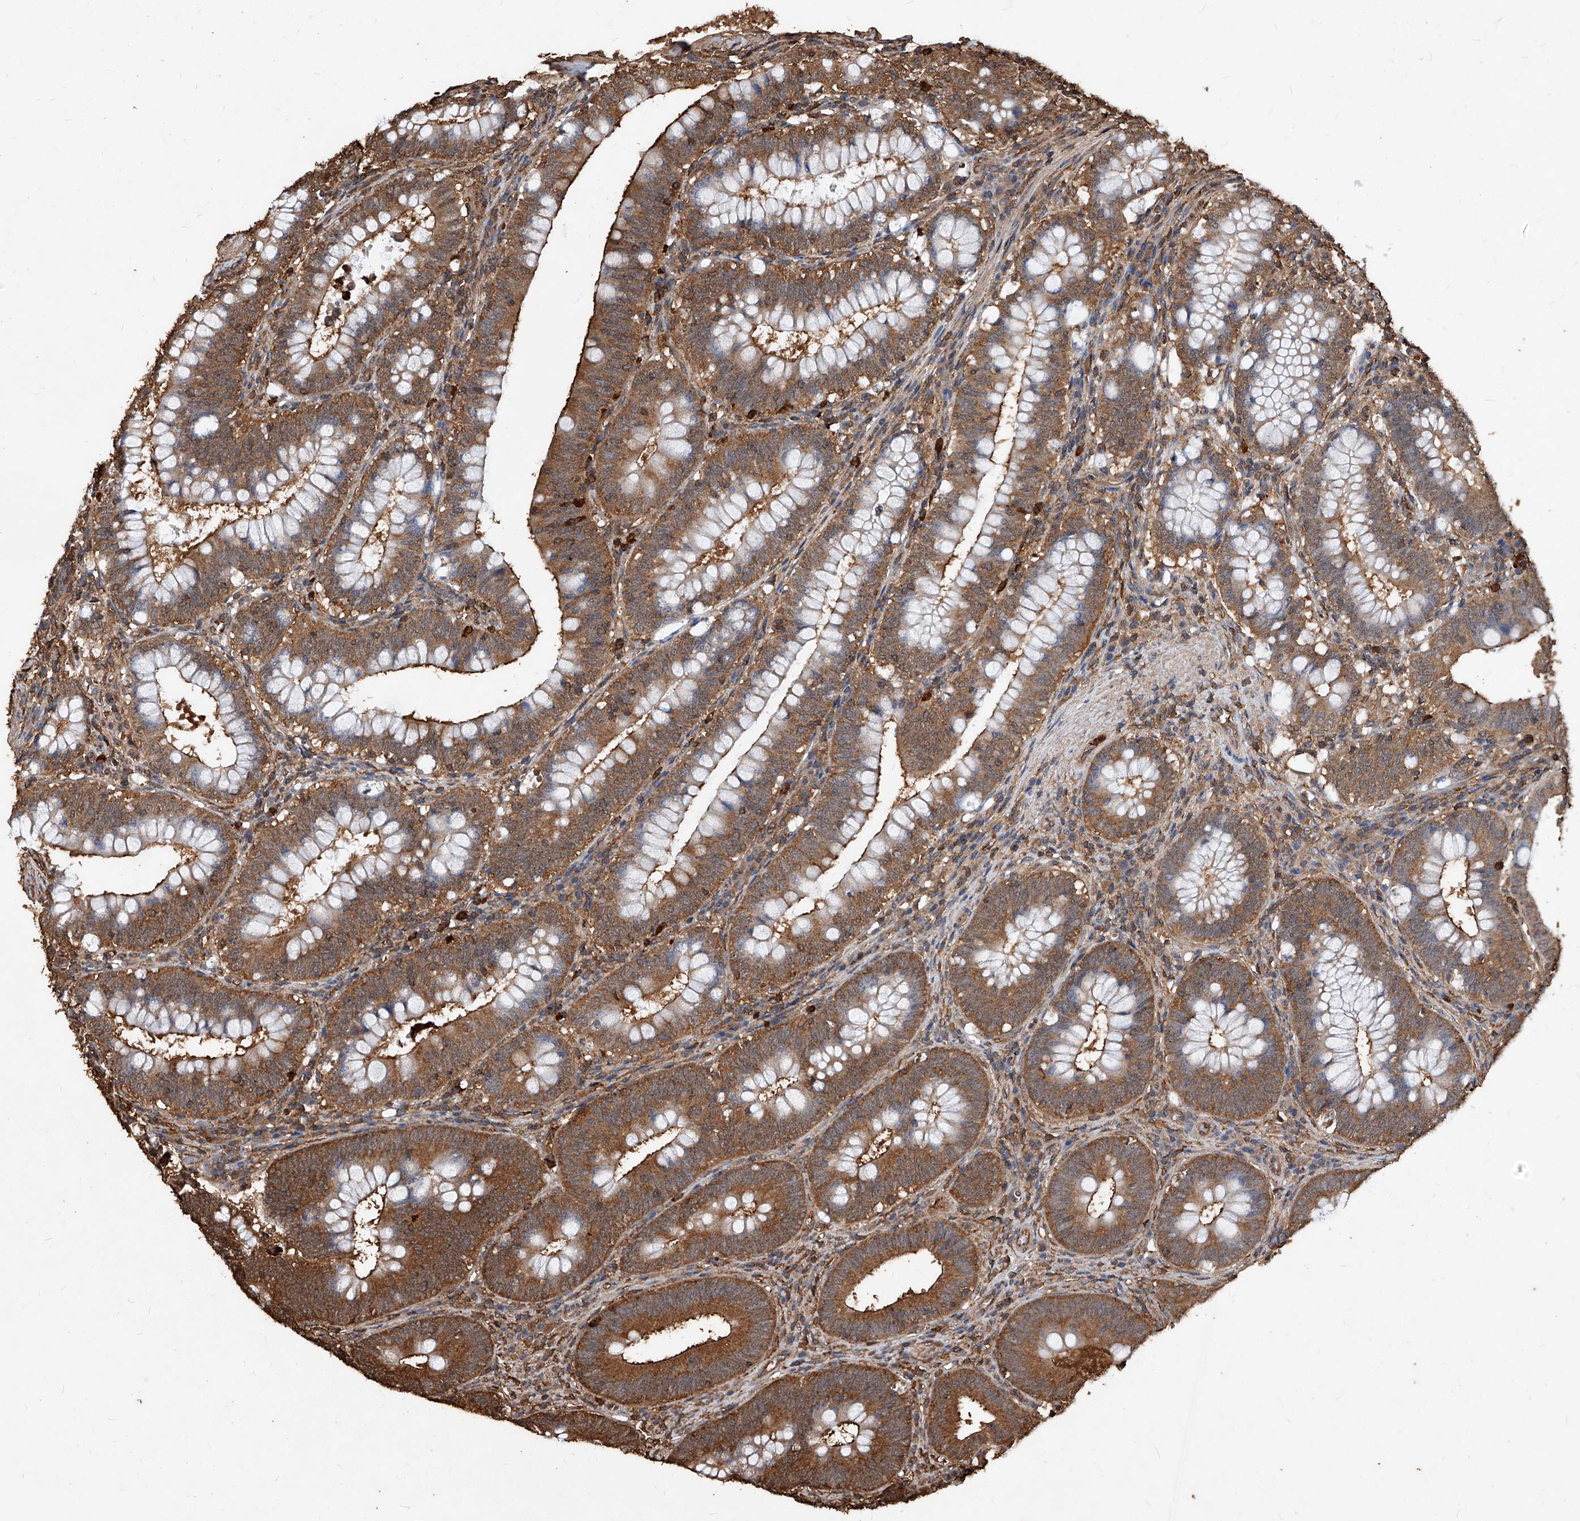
{"staining": {"intensity": "moderate", "quantity": ">75%", "location": "cytoplasmic/membranous"}, "tissue": "colorectal cancer", "cell_type": "Tumor cells", "image_type": "cancer", "snomed": [{"axis": "morphology", "description": "Normal tissue, NOS"}, {"axis": "topography", "description": "Colon"}], "caption": "Colorectal cancer stained for a protein shows moderate cytoplasmic/membranous positivity in tumor cells.", "gene": "UCP2", "patient": {"sex": "female", "age": 82}}